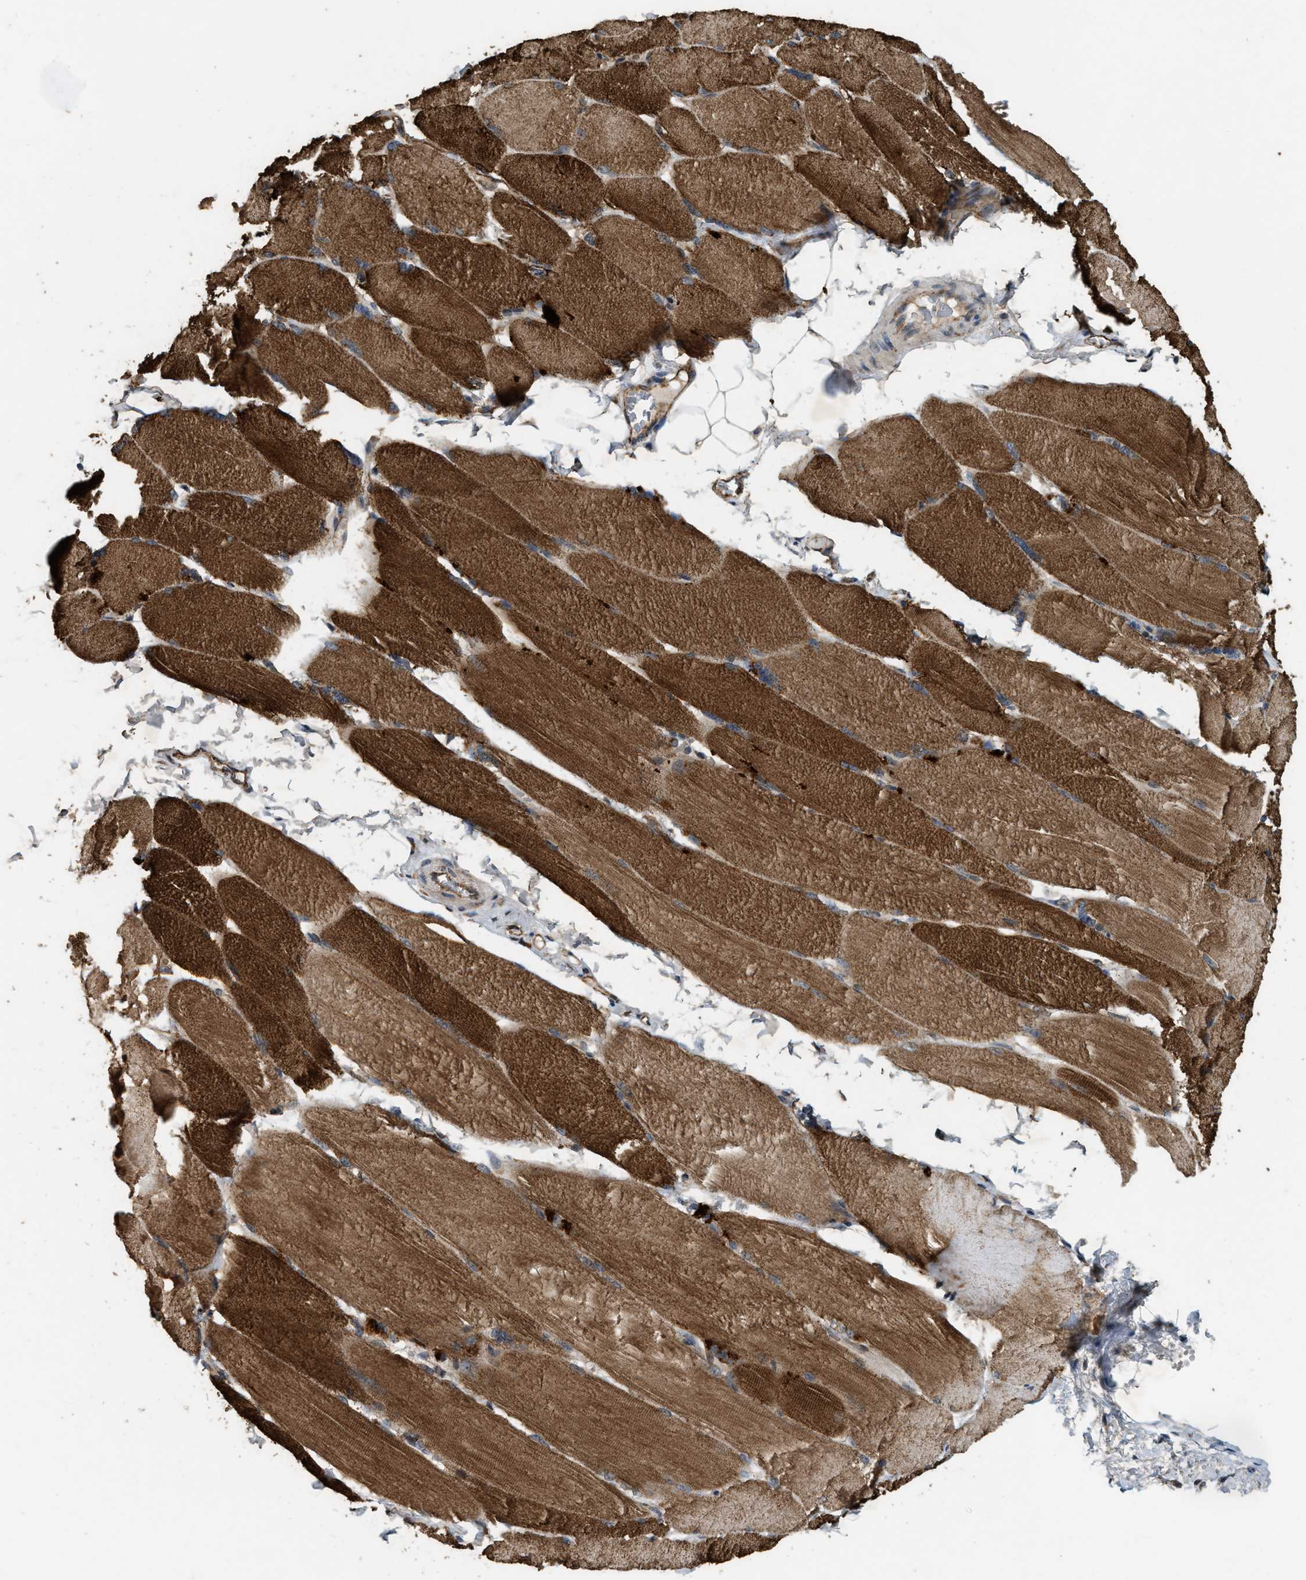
{"staining": {"intensity": "strong", "quantity": ">75%", "location": "cytoplasmic/membranous"}, "tissue": "skeletal muscle", "cell_type": "Myocytes", "image_type": "normal", "snomed": [{"axis": "morphology", "description": "Normal tissue, NOS"}, {"axis": "topography", "description": "Skin"}, {"axis": "topography", "description": "Skeletal muscle"}], "caption": "Approximately >75% of myocytes in unremarkable skeletal muscle exhibit strong cytoplasmic/membranous protein staining as visualized by brown immunohistochemical staining.", "gene": "ARHGEF5", "patient": {"sex": "male", "age": 83}}